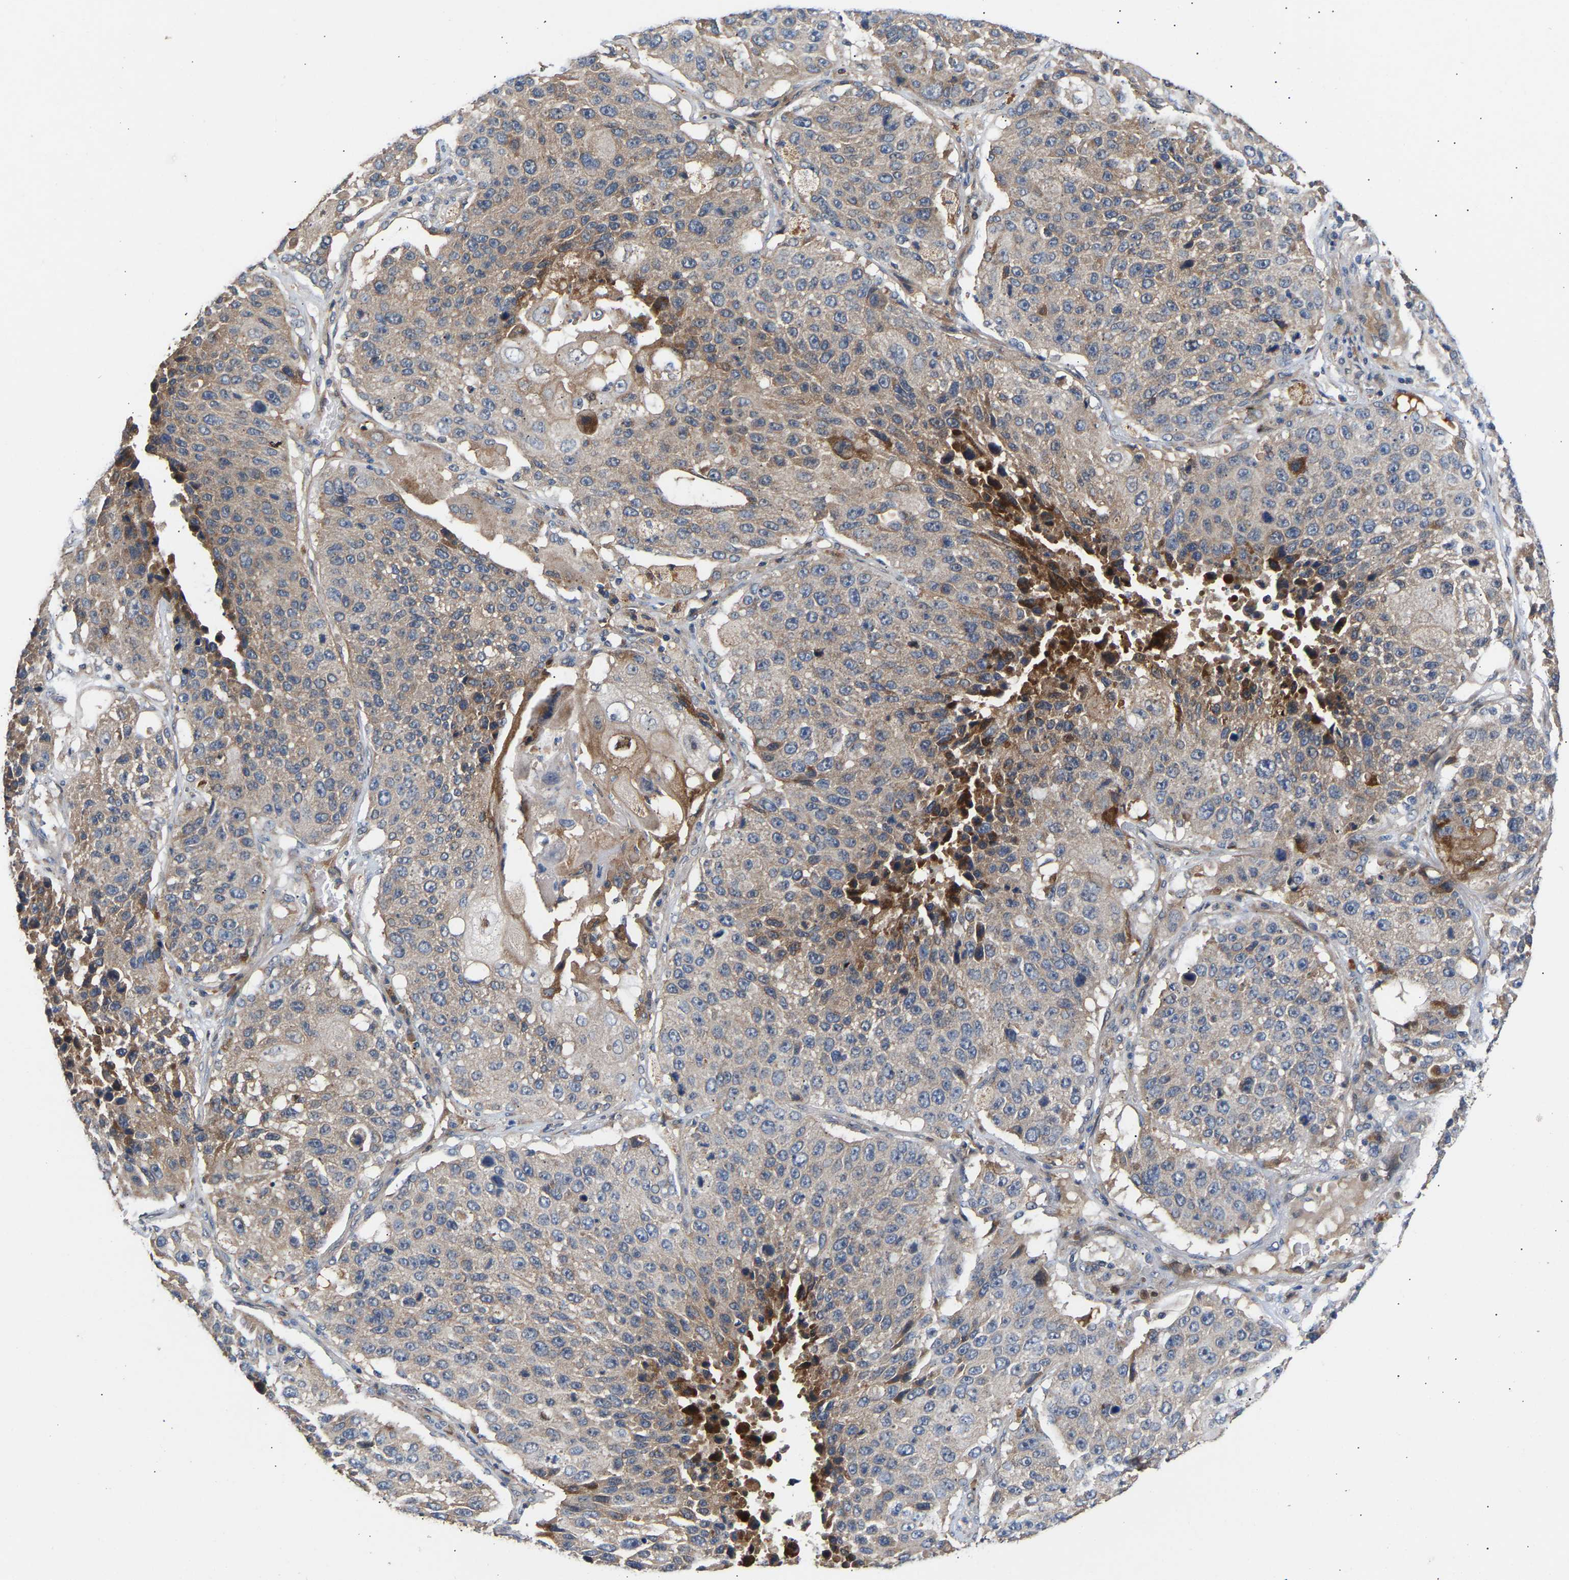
{"staining": {"intensity": "moderate", "quantity": "<25%", "location": "cytoplasmic/membranous"}, "tissue": "lung cancer", "cell_type": "Tumor cells", "image_type": "cancer", "snomed": [{"axis": "morphology", "description": "Squamous cell carcinoma, NOS"}, {"axis": "topography", "description": "Lung"}], "caption": "Protein staining shows moderate cytoplasmic/membranous staining in approximately <25% of tumor cells in lung cancer.", "gene": "KASH5", "patient": {"sex": "male", "age": 61}}